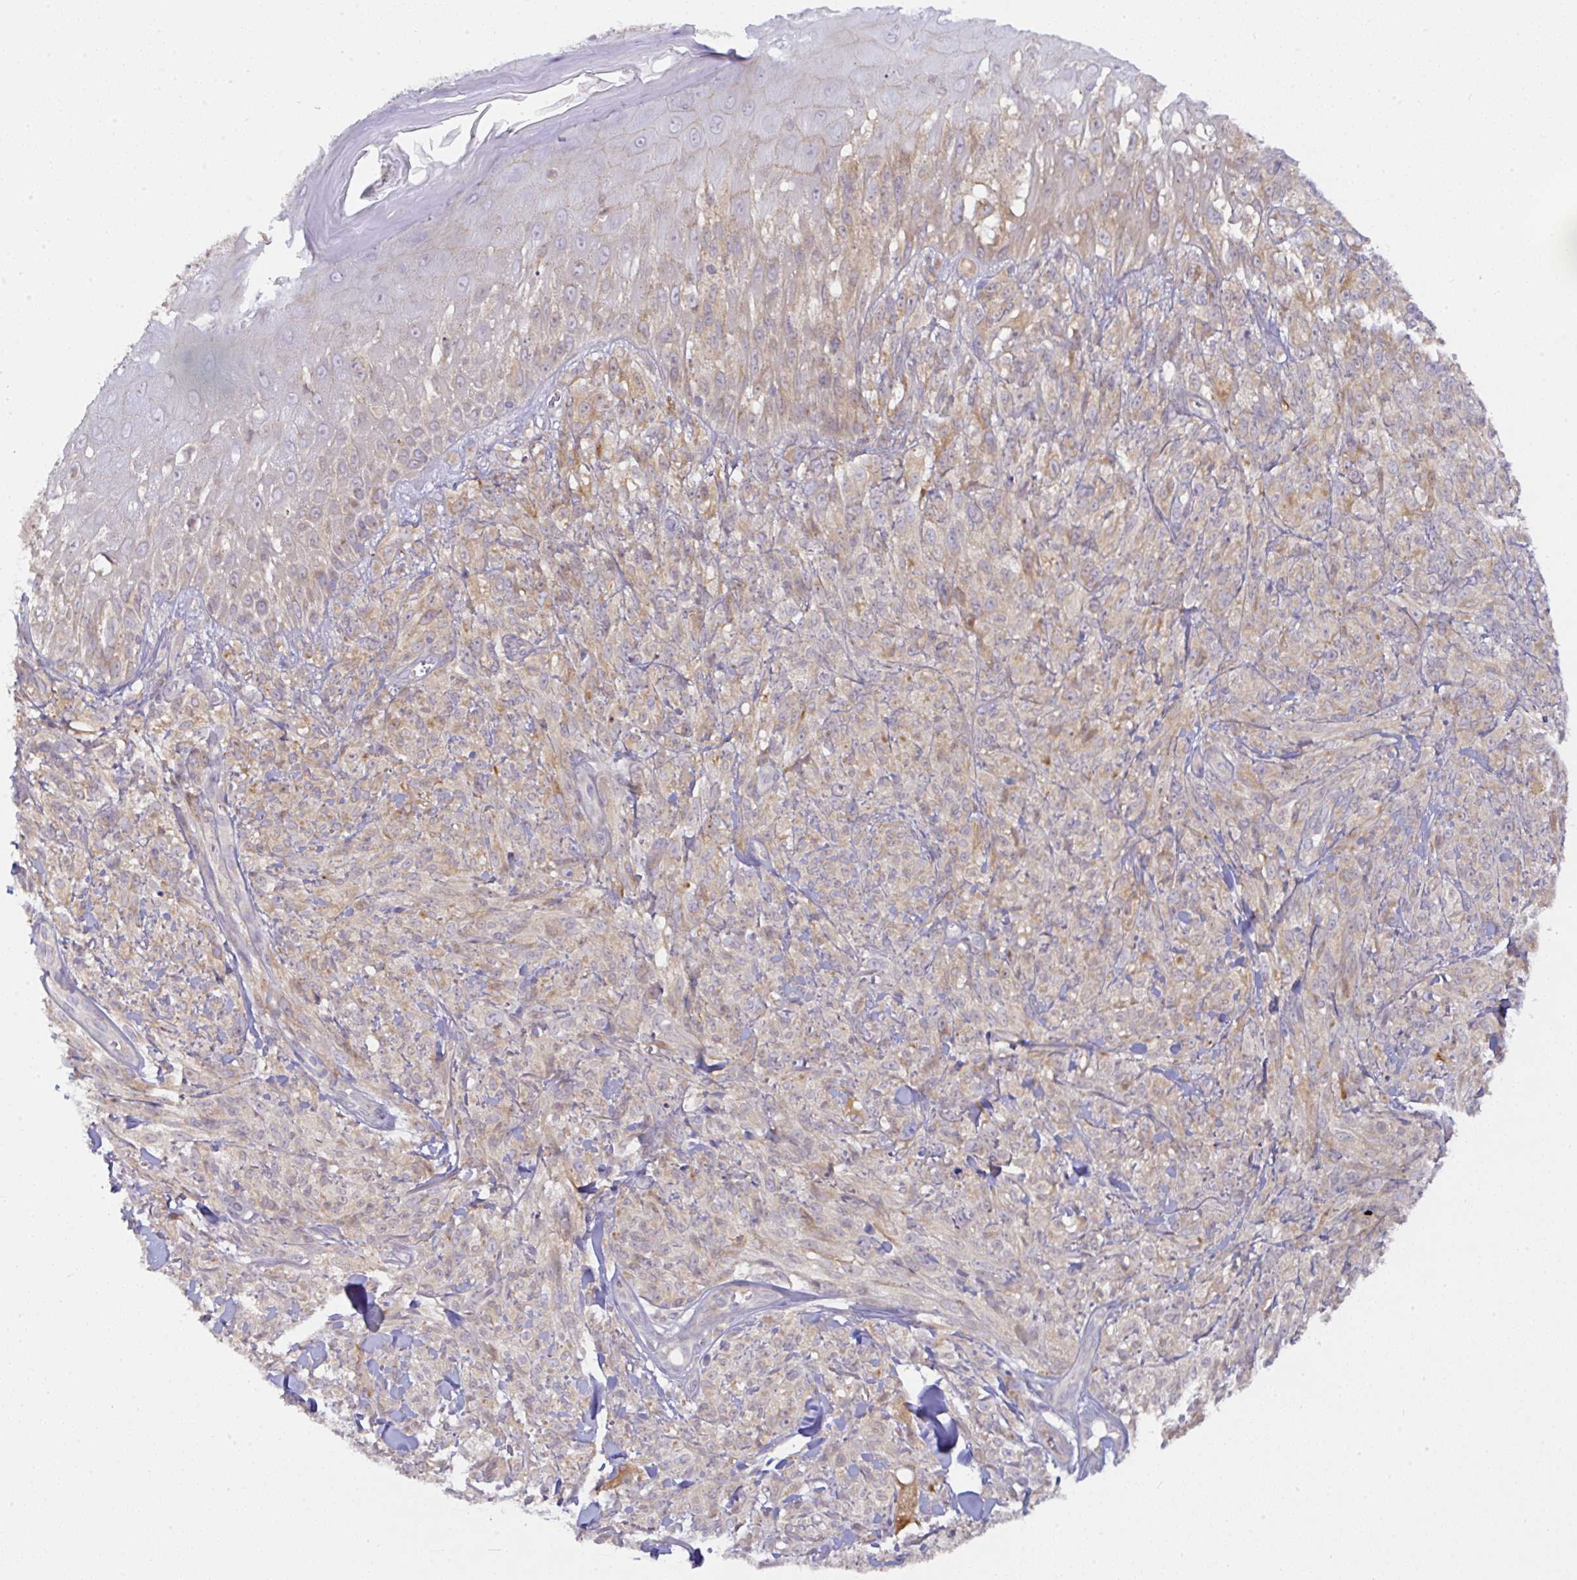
{"staining": {"intensity": "negative", "quantity": "none", "location": "none"}, "tissue": "melanoma", "cell_type": "Tumor cells", "image_type": "cancer", "snomed": [{"axis": "morphology", "description": "Malignant melanoma, NOS"}, {"axis": "topography", "description": "Skin of upper arm"}], "caption": "There is no significant positivity in tumor cells of melanoma.", "gene": "DERL2", "patient": {"sex": "female", "age": 65}}